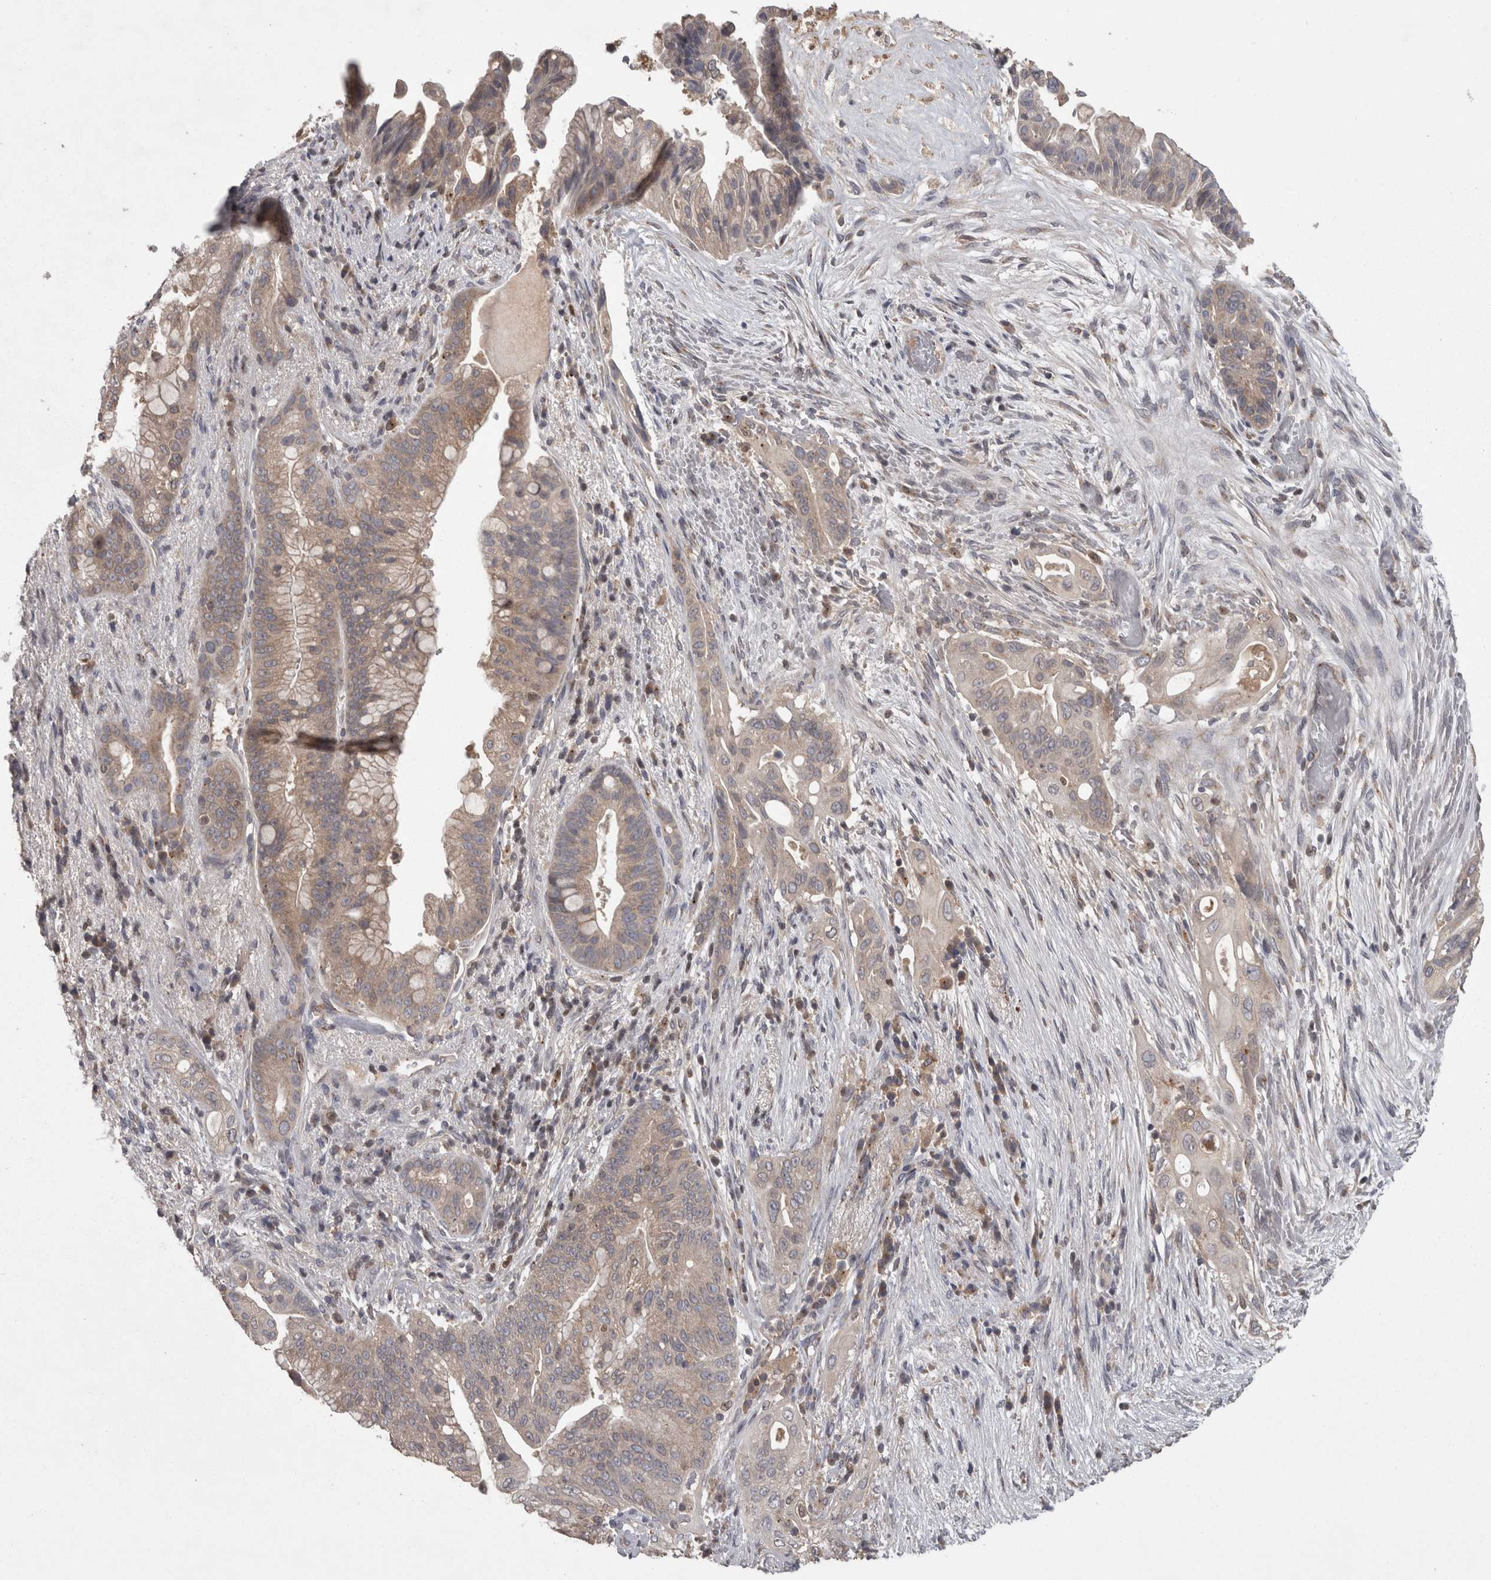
{"staining": {"intensity": "weak", "quantity": ">75%", "location": "cytoplasmic/membranous"}, "tissue": "pancreatic cancer", "cell_type": "Tumor cells", "image_type": "cancer", "snomed": [{"axis": "morphology", "description": "Adenocarcinoma, NOS"}, {"axis": "topography", "description": "Pancreas"}], "caption": "A photomicrograph of human pancreatic adenocarcinoma stained for a protein reveals weak cytoplasmic/membranous brown staining in tumor cells. (Stains: DAB in brown, nuclei in blue, Microscopy: brightfield microscopy at high magnification).", "gene": "PCM1", "patient": {"sex": "male", "age": 53}}